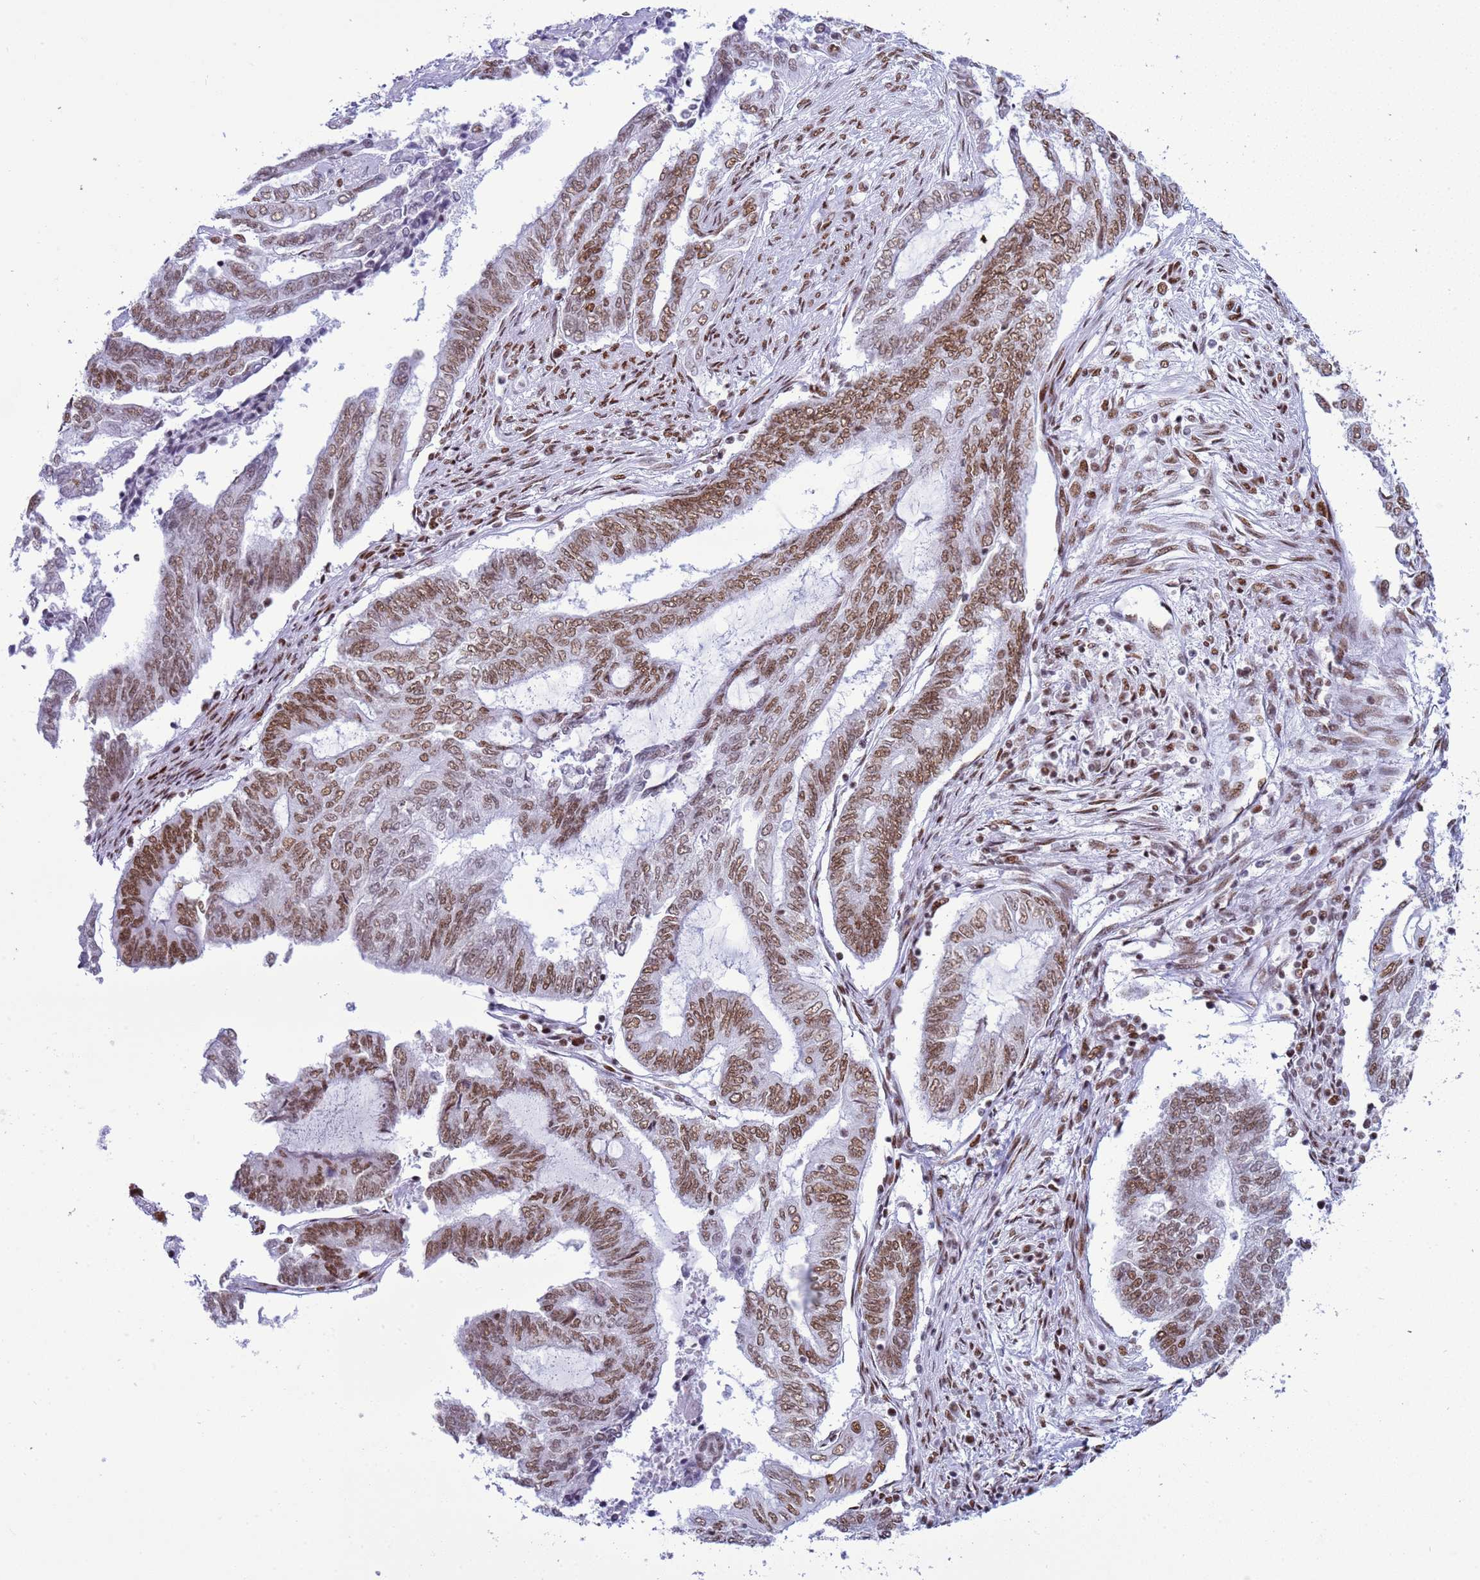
{"staining": {"intensity": "moderate", "quantity": ">75%", "location": "nuclear"}, "tissue": "endometrial cancer", "cell_type": "Tumor cells", "image_type": "cancer", "snomed": [{"axis": "morphology", "description": "Adenocarcinoma, NOS"}, {"axis": "topography", "description": "Uterus"}, {"axis": "topography", "description": "Endometrium"}], "caption": "This is a micrograph of immunohistochemistry staining of endometrial cancer (adenocarcinoma), which shows moderate positivity in the nuclear of tumor cells.", "gene": "RALY", "patient": {"sex": "female", "age": 70}}